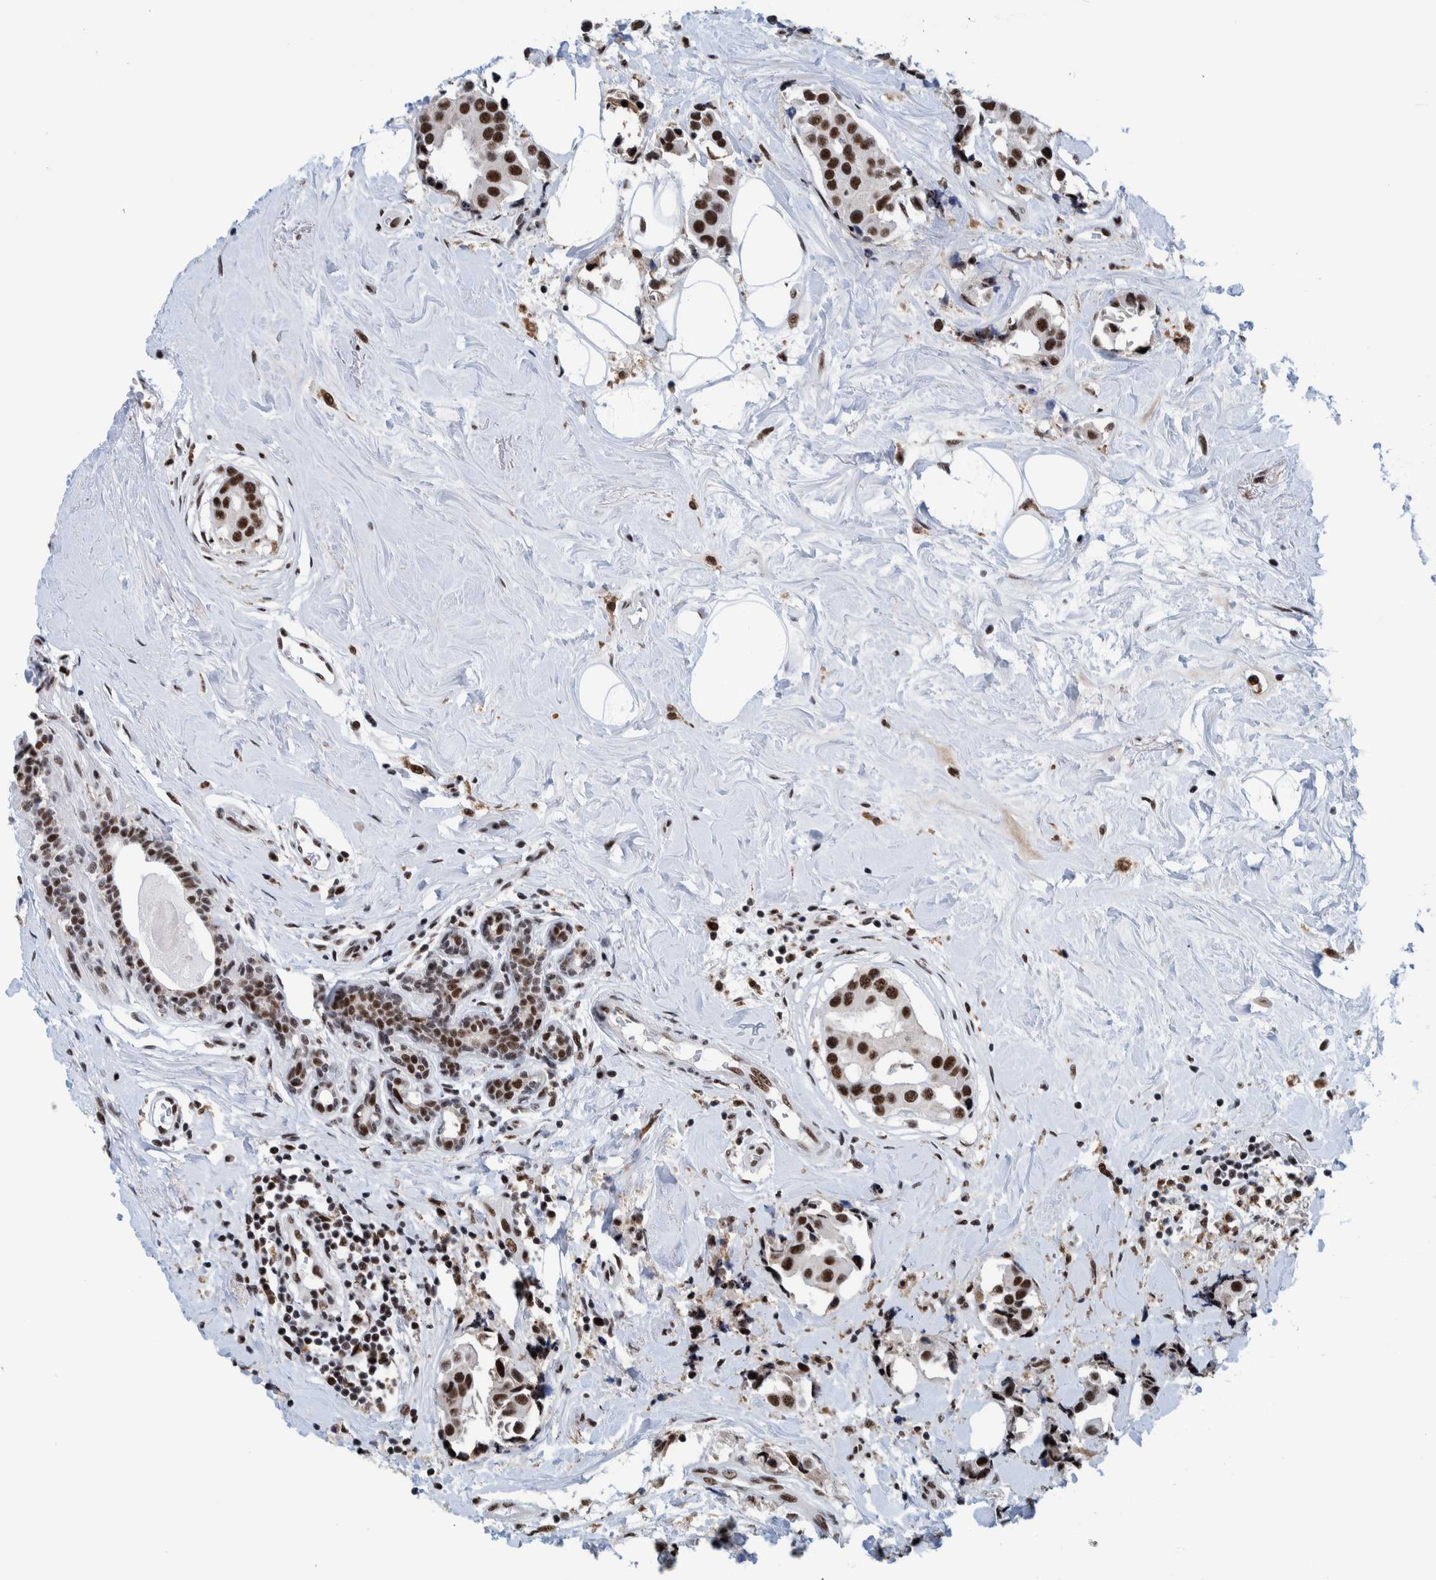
{"staining": {"intensity": "strong", "quantity": ">75%", "location": "nuclear"}, "tissue": "breast cancer", "cell_type": "Tumor cells", "image_type": "cancer", "snomed": [{"axis": "morphology", "description": "Normal tissue, NOS"}, {"axis": "morphology", "description": "Duct carcinoma"}, {"axis": "topography", "description": "Breast"}], "caption": "A photomicrograph showing strong nuclear expression in about >75% of tumor cells in breast cancer, as visualized by brown immunohistochemical staining.", "gene": "EFTUD2", "patient": {"sex": "female", "age": 39}}